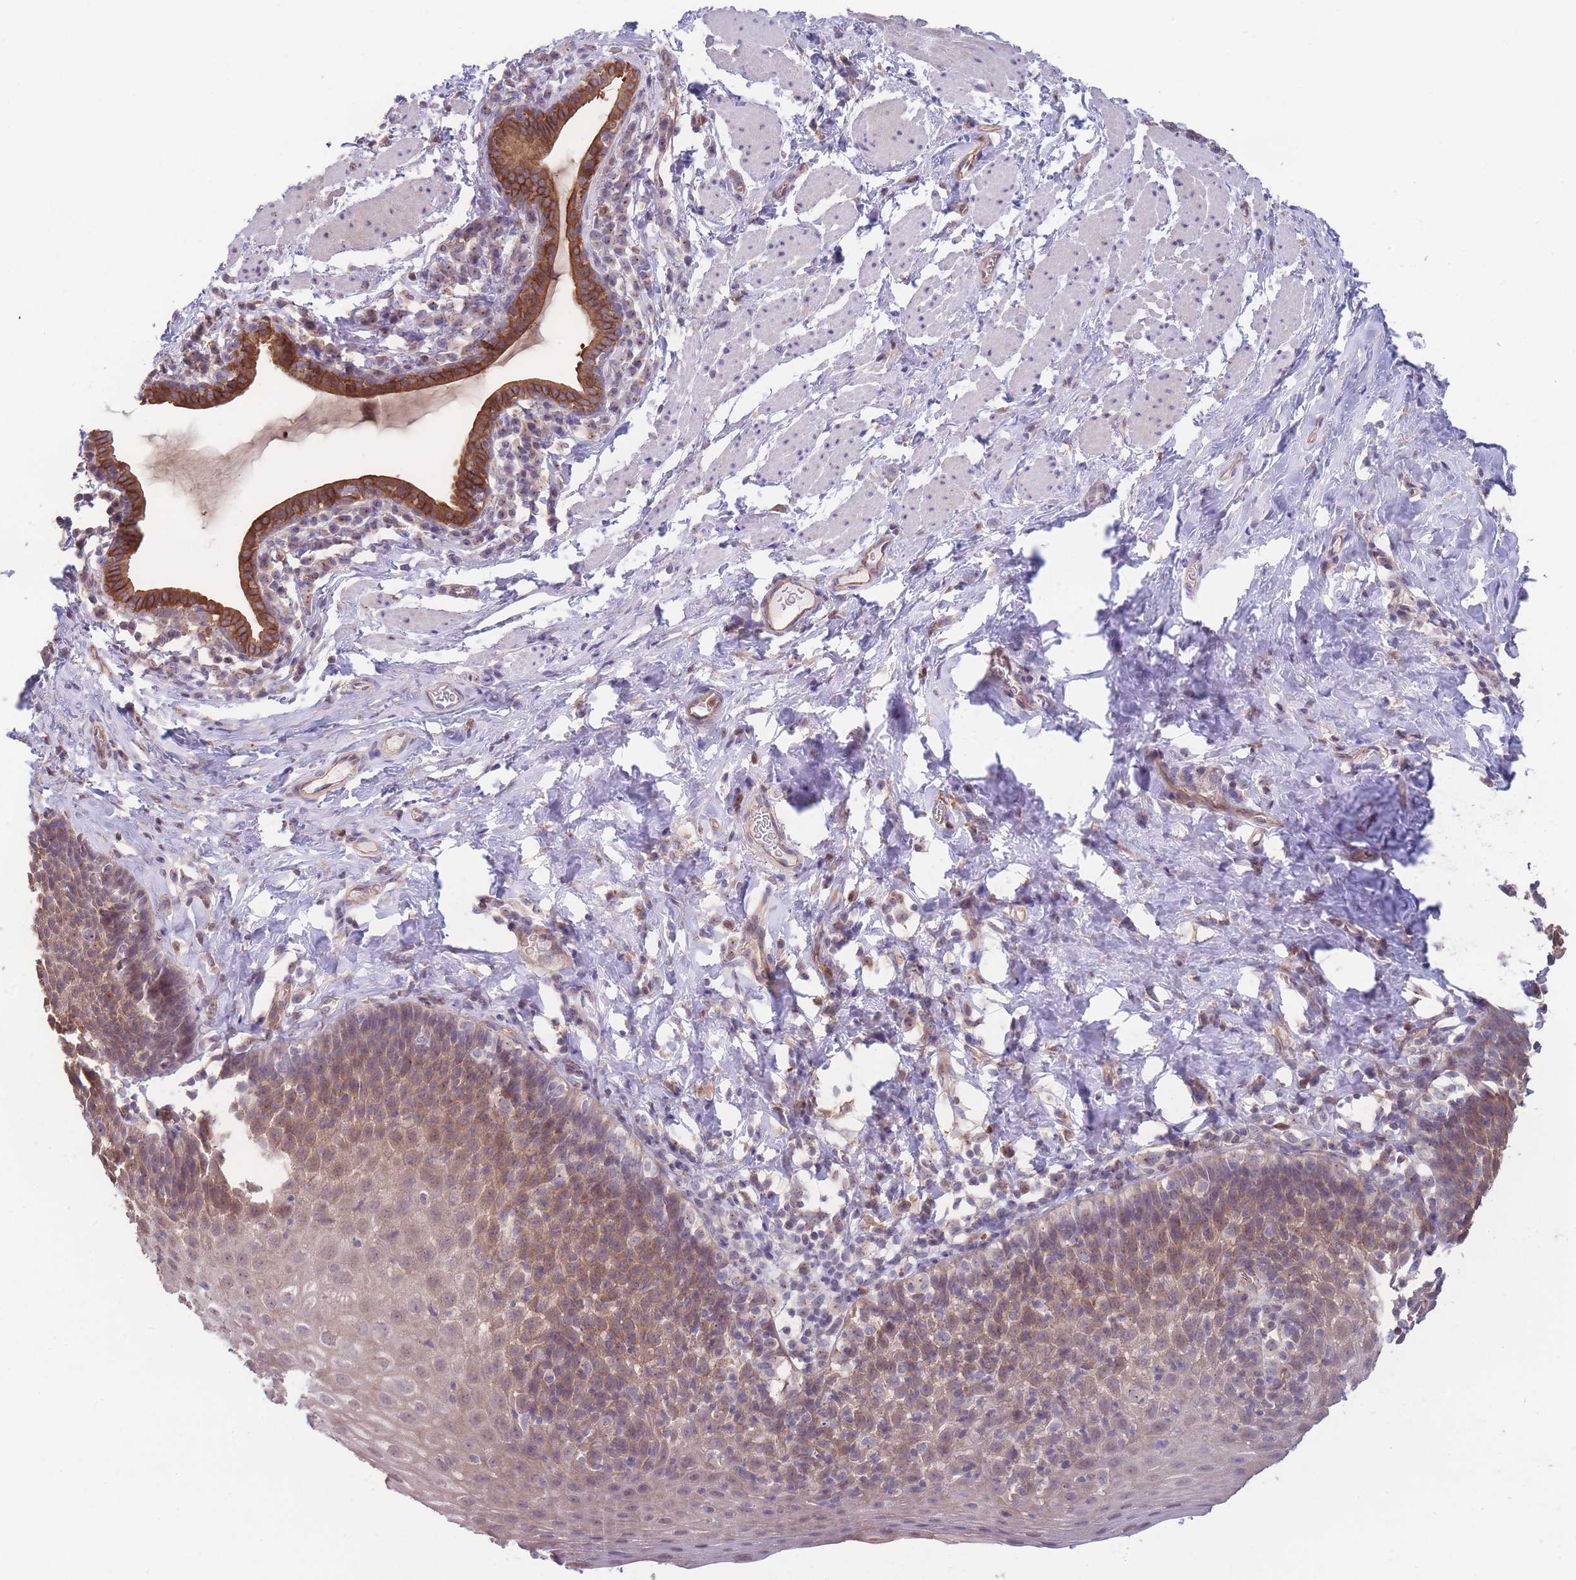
{"staining": {"intensity": "moderate", "quantity": ">75%", "location": "cytoplasmic/membranous"}, "tissue": "esophagus", "cell_type": "Squamous epithelial cells", "image_type": "normal", "snomed": [{"axis": "morphology", "description": "Normal tissue, NOS"}, {"axis": "topography", "description": "Esophagus"}], "caption": "Immunohistochemical staining of benign esophagus demonstrates >75% levels of moderate cytoplasmic/membranous protein positivity in approximately >75% of squamous epithelial cells.", "gene": "STEAP3", "patient": {"sex": "female", "age": 61}}